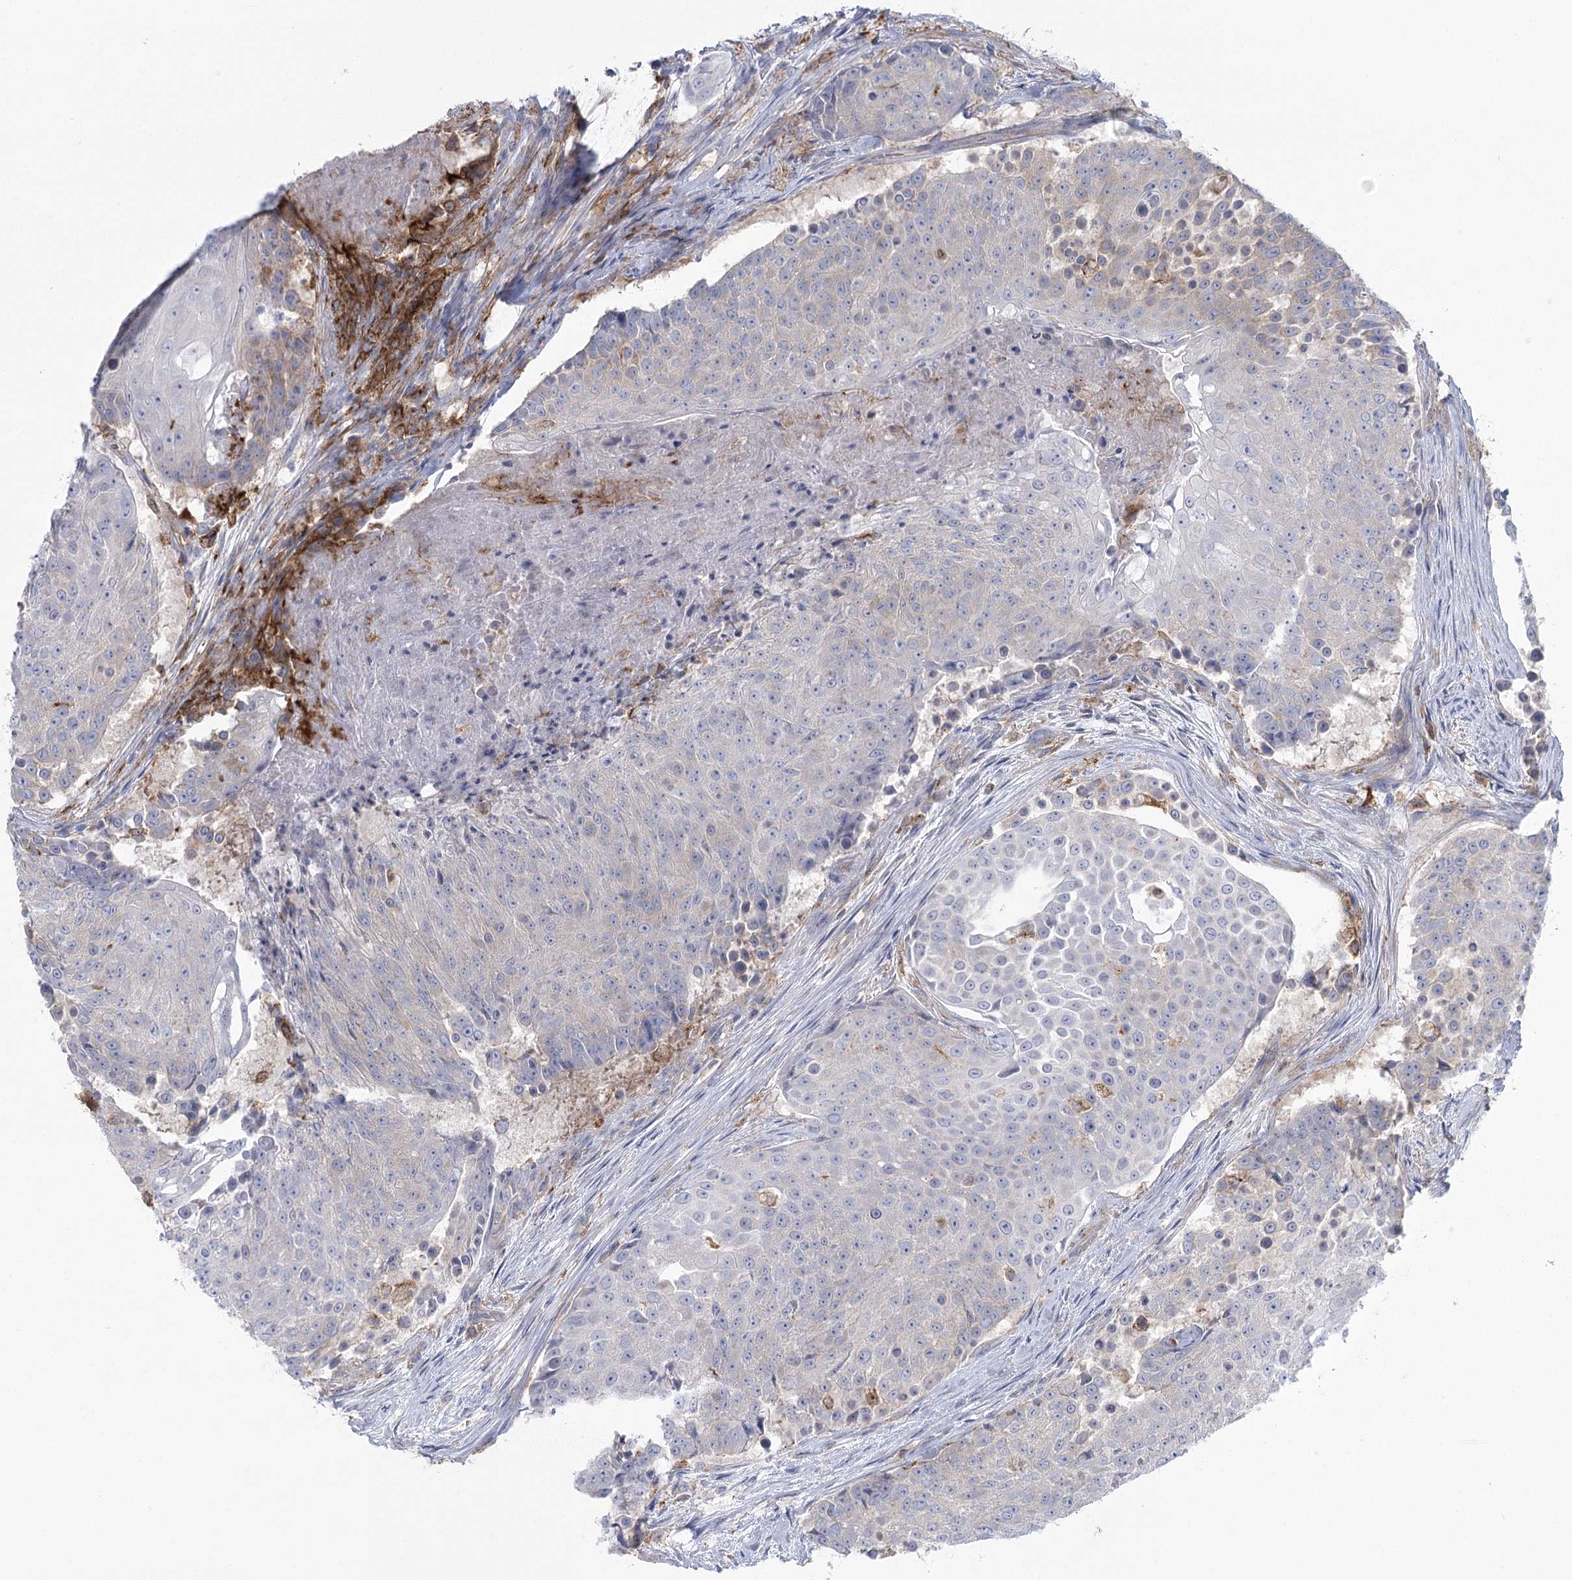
{"staining": {"intensity": "negative", "quantity": "none", "location": "none"}, "tissue": "urothelial cancer", "cell_type": "Tumor cells", "image_type": "cancer", "snomed": [{"axis": "morphology", "description": "Urothelial carcinoma, High grade"}, {"axis": "topography", "description": "Urinary bladder"}], "caption": "Urothelial cancer stained for a protein using immunohistochemistry (IHC) shows no positivity tumor cells.", "gene": "CCDC88A", "patient": {"sex": "female", "age": 63}}